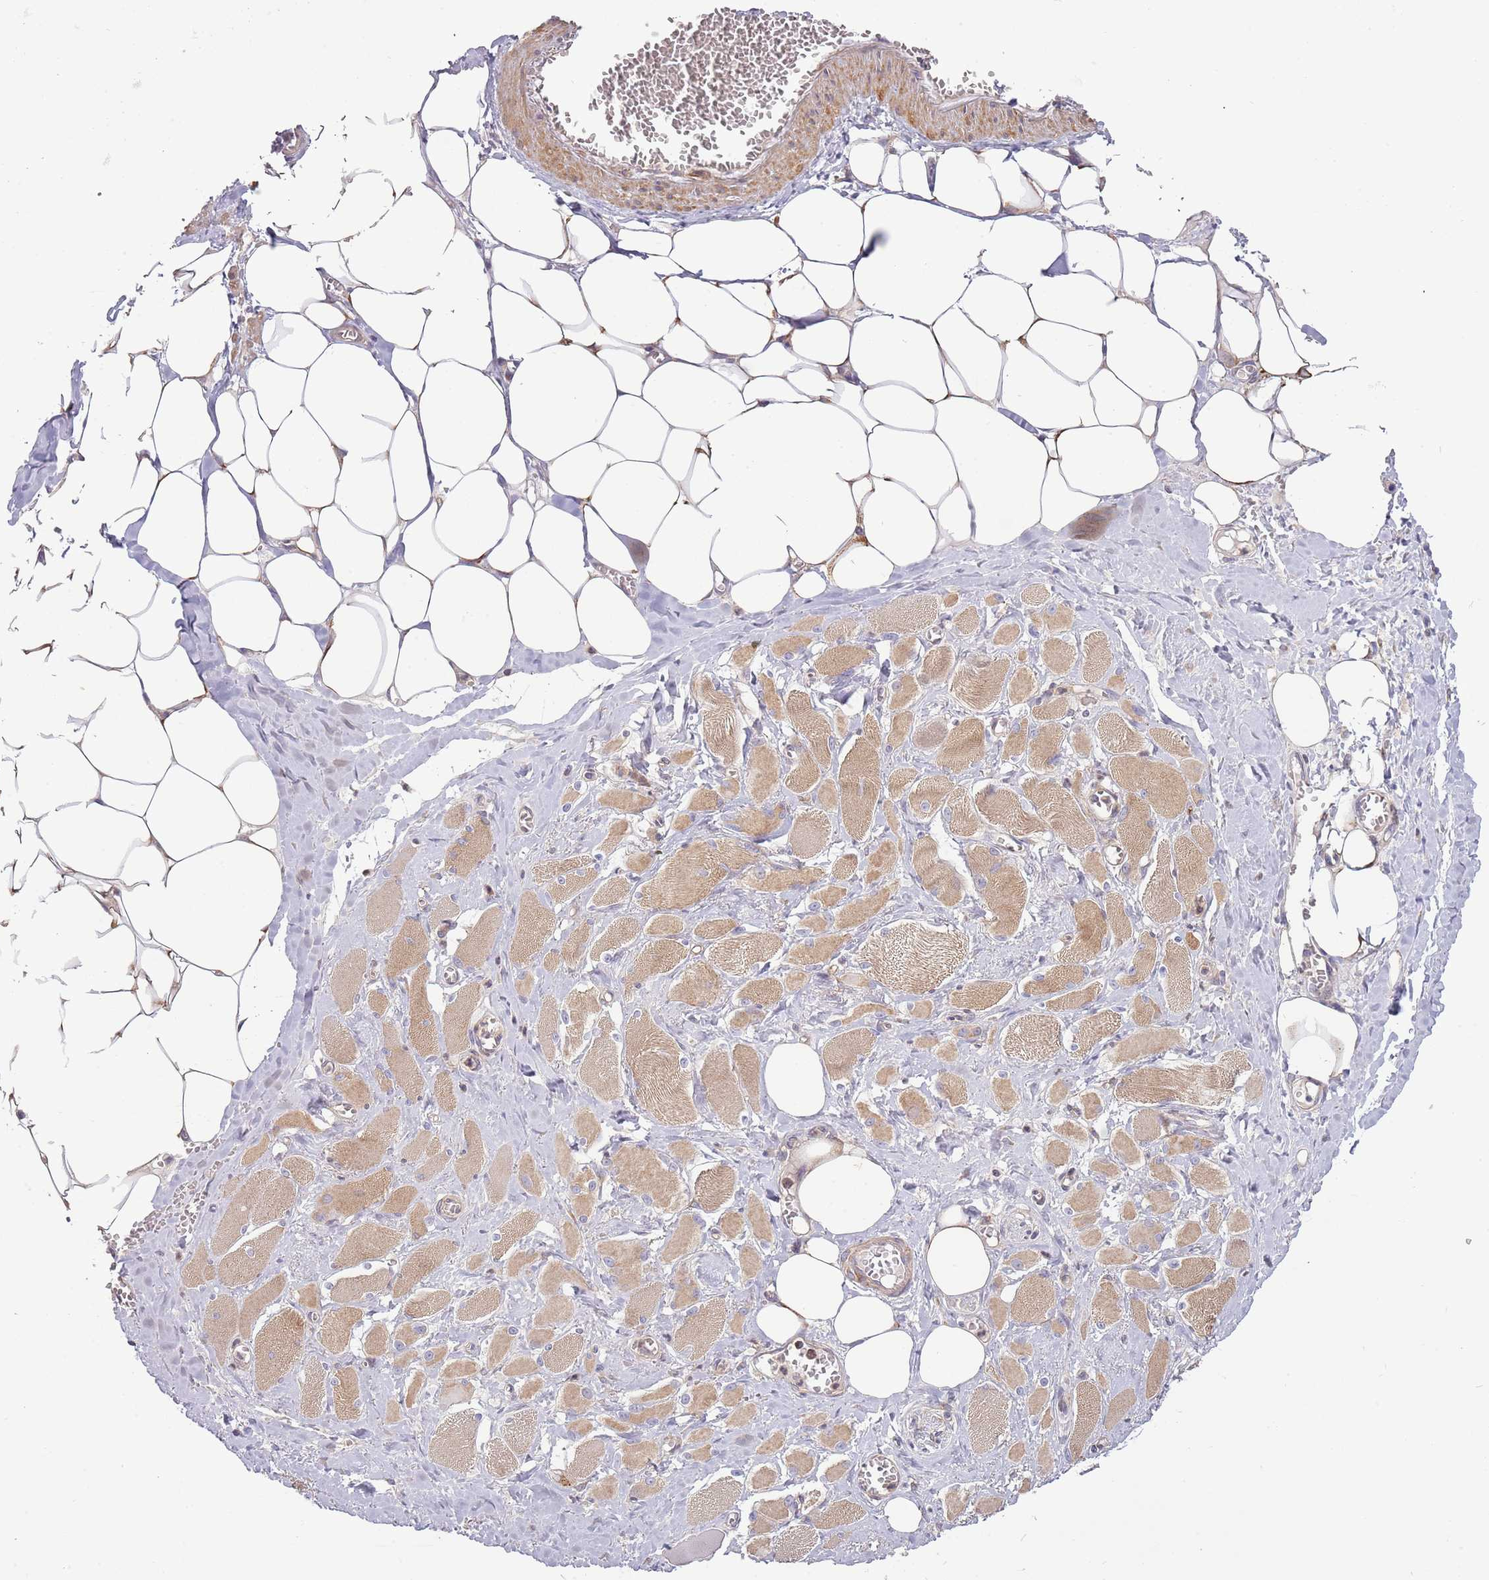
{"staining": {"intensity": "moderate", "quantity": ">75%", "location": "cytoplasmic/membranous"}, "tissue": "skeletal muscle", "cell_type": "Myocytes", "image_type": "normal", "snomed": [{"axis": "morphology", "description": "Normal tissue, NOS"}, {"axis": "morphology", "description": "Basal cell carcinoma"}, {"axis": "topography", "description": "Skeletal muscle"}], "caption": "IHC micrograph of benign skeletal muscle stained for a protein (brown), which demonstrates medium levels of moderate cytoplasmic/membranous expression in approximately >75% of myocytes.", "gene": "DTD2", "patient": {"sex": "female", "age": 64}}